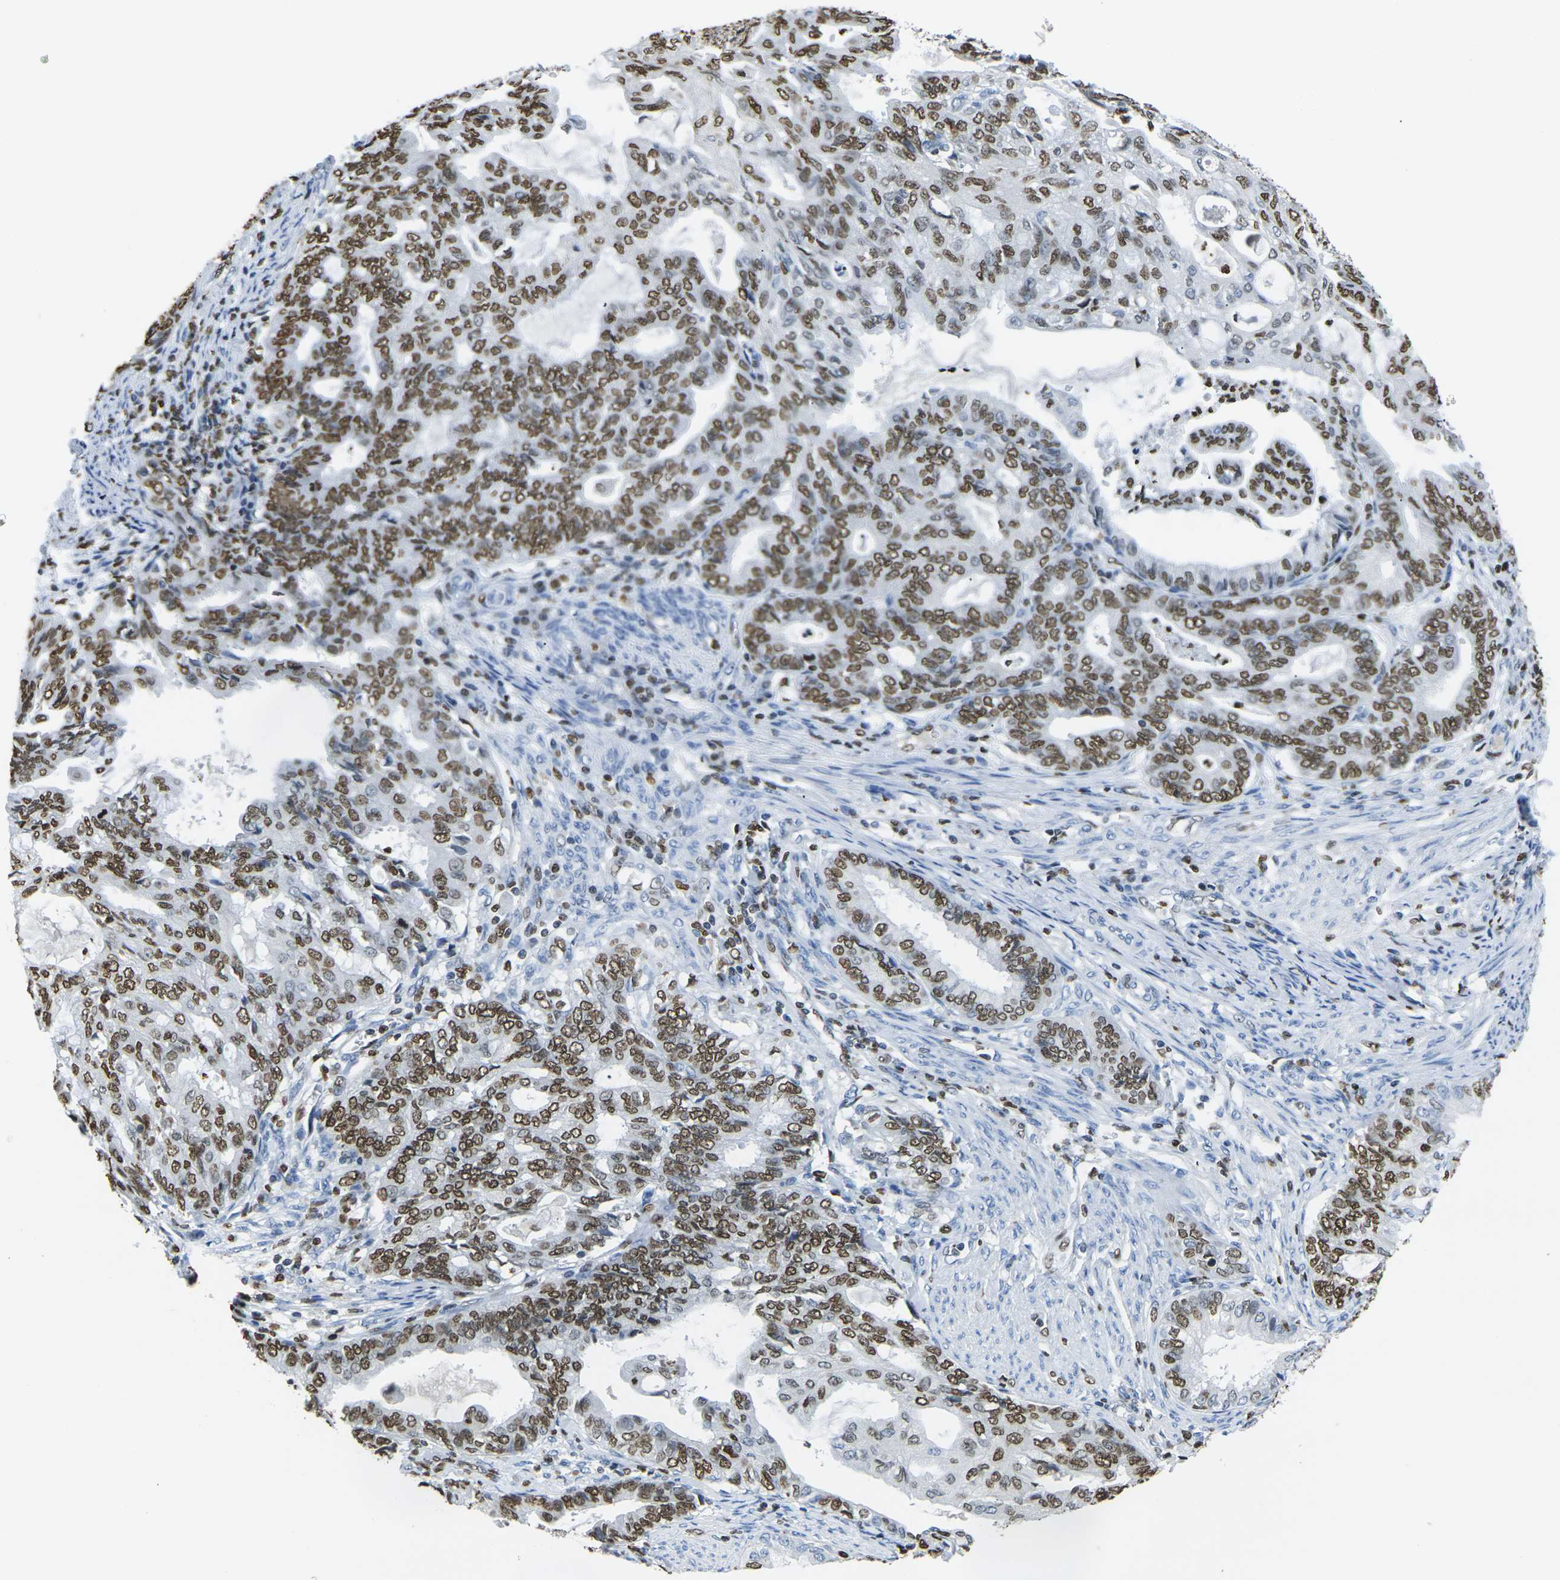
{"staining": {"intensity": "strong", "quantity": ">75%", "location": "nuclear"}, "tissue": "endometrial cancer", "cell_type": "Tumor cells", "image_type": "cancer", "snomed": [{"axis": "morphology", "description": "Adenocarcinoma, NOS"}, {"axis": "topography", "description": "Endometrium"}], "caption": "Tumor cells demonstrate high levels of strong nuclear expression in about >75% of cells in endometrial cancer.", "gene": "DRAXIN", "patient": {"sex": "female", "age": 86}}